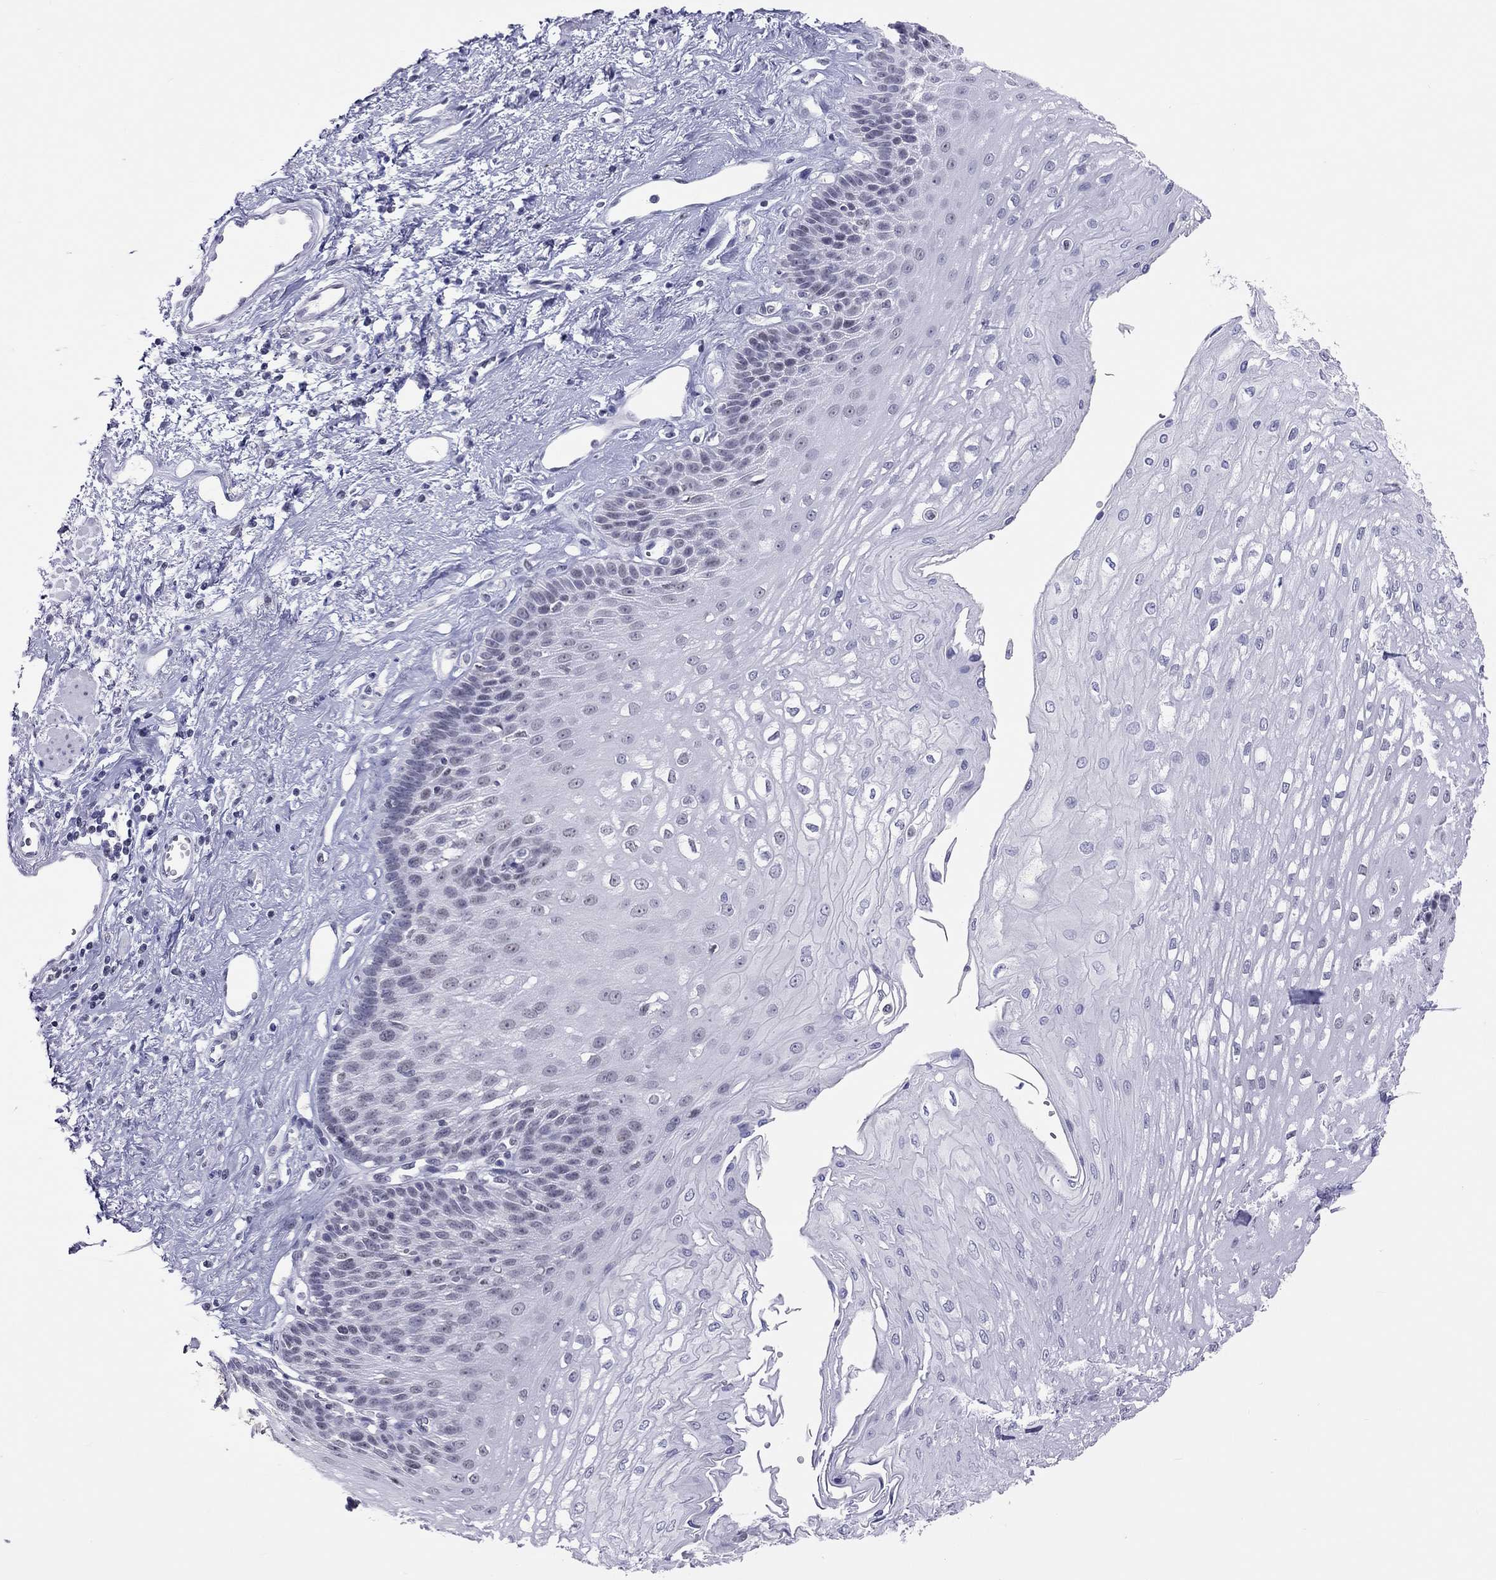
{"staining": {"intensity": "negative", "quantity": "none", "location": "none"}, "tissue": "esophagus", "cell_type": "Squamous epithelial cells", "image_type": "normal", "snomed": [{"axis": "morphology", "description": "Normal tissue, NOS"}, {"axis": "topography", "description": "Esophagus"}], "caption": "This is an immunohistochemistry histopathology image of benign human esophagus. There is no staining in squamous epithelial cells.", "gene": "JHY", "patient": {"sex": "female", "age": 62}}